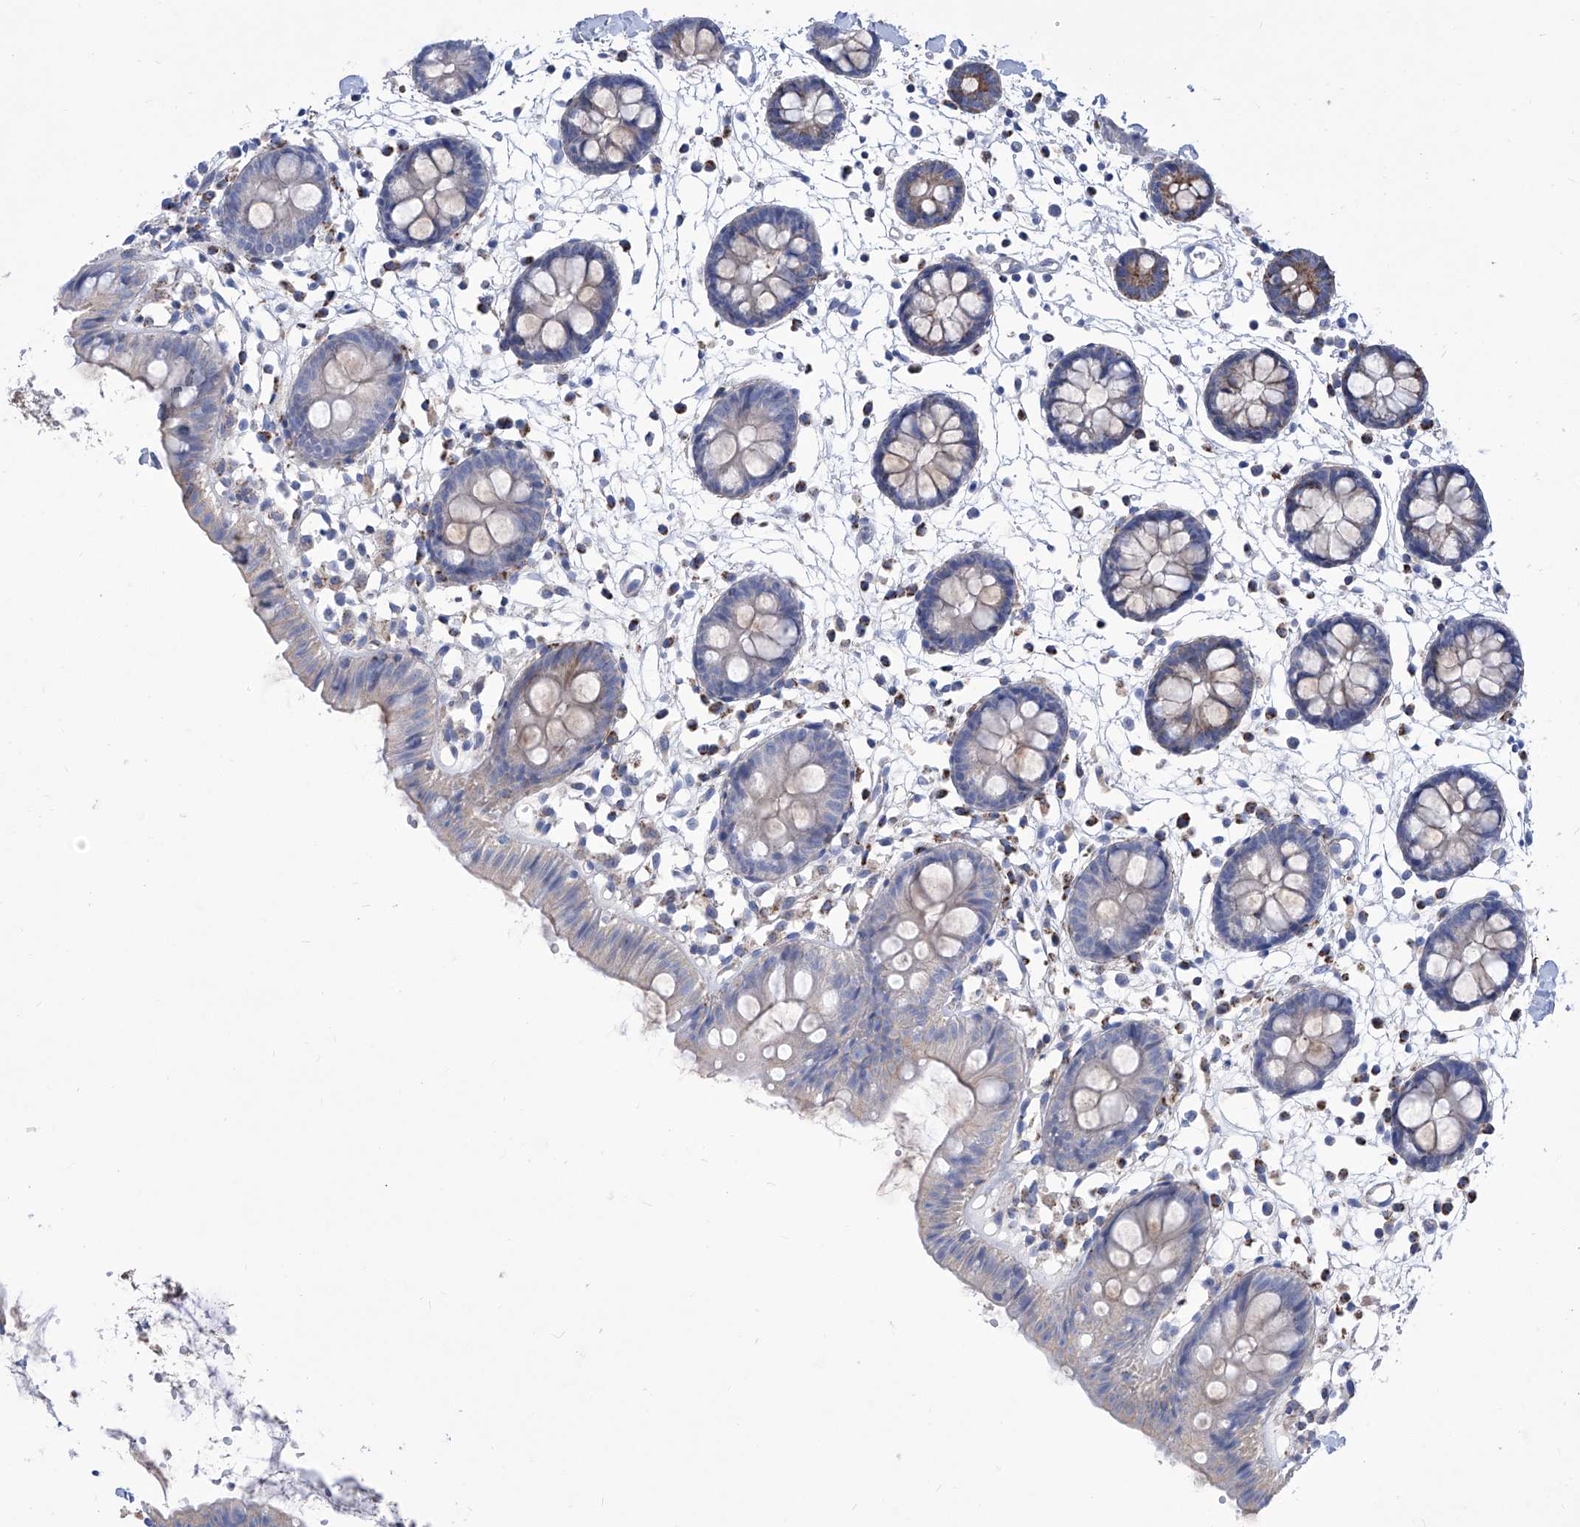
{"staining": {"intensity": "weak", "quantity": ">75%", "location": "cytoplasmic/membranous"}, "tissue": "colon", "cell_type": "Endothelial cells", "image_type": "normal", "snomed": [{"axis": "morphology", "description": "Normal tissue, NOS"}, {"axis": "topography", "description": "Colon"}], "caption": "Endothelial cells demonstrate weak cytoplasmic/membranous expression in about >75% of cells in normal colon.", "gene": "SRBD1", "patient": {"sex": "male", "age": 56}}